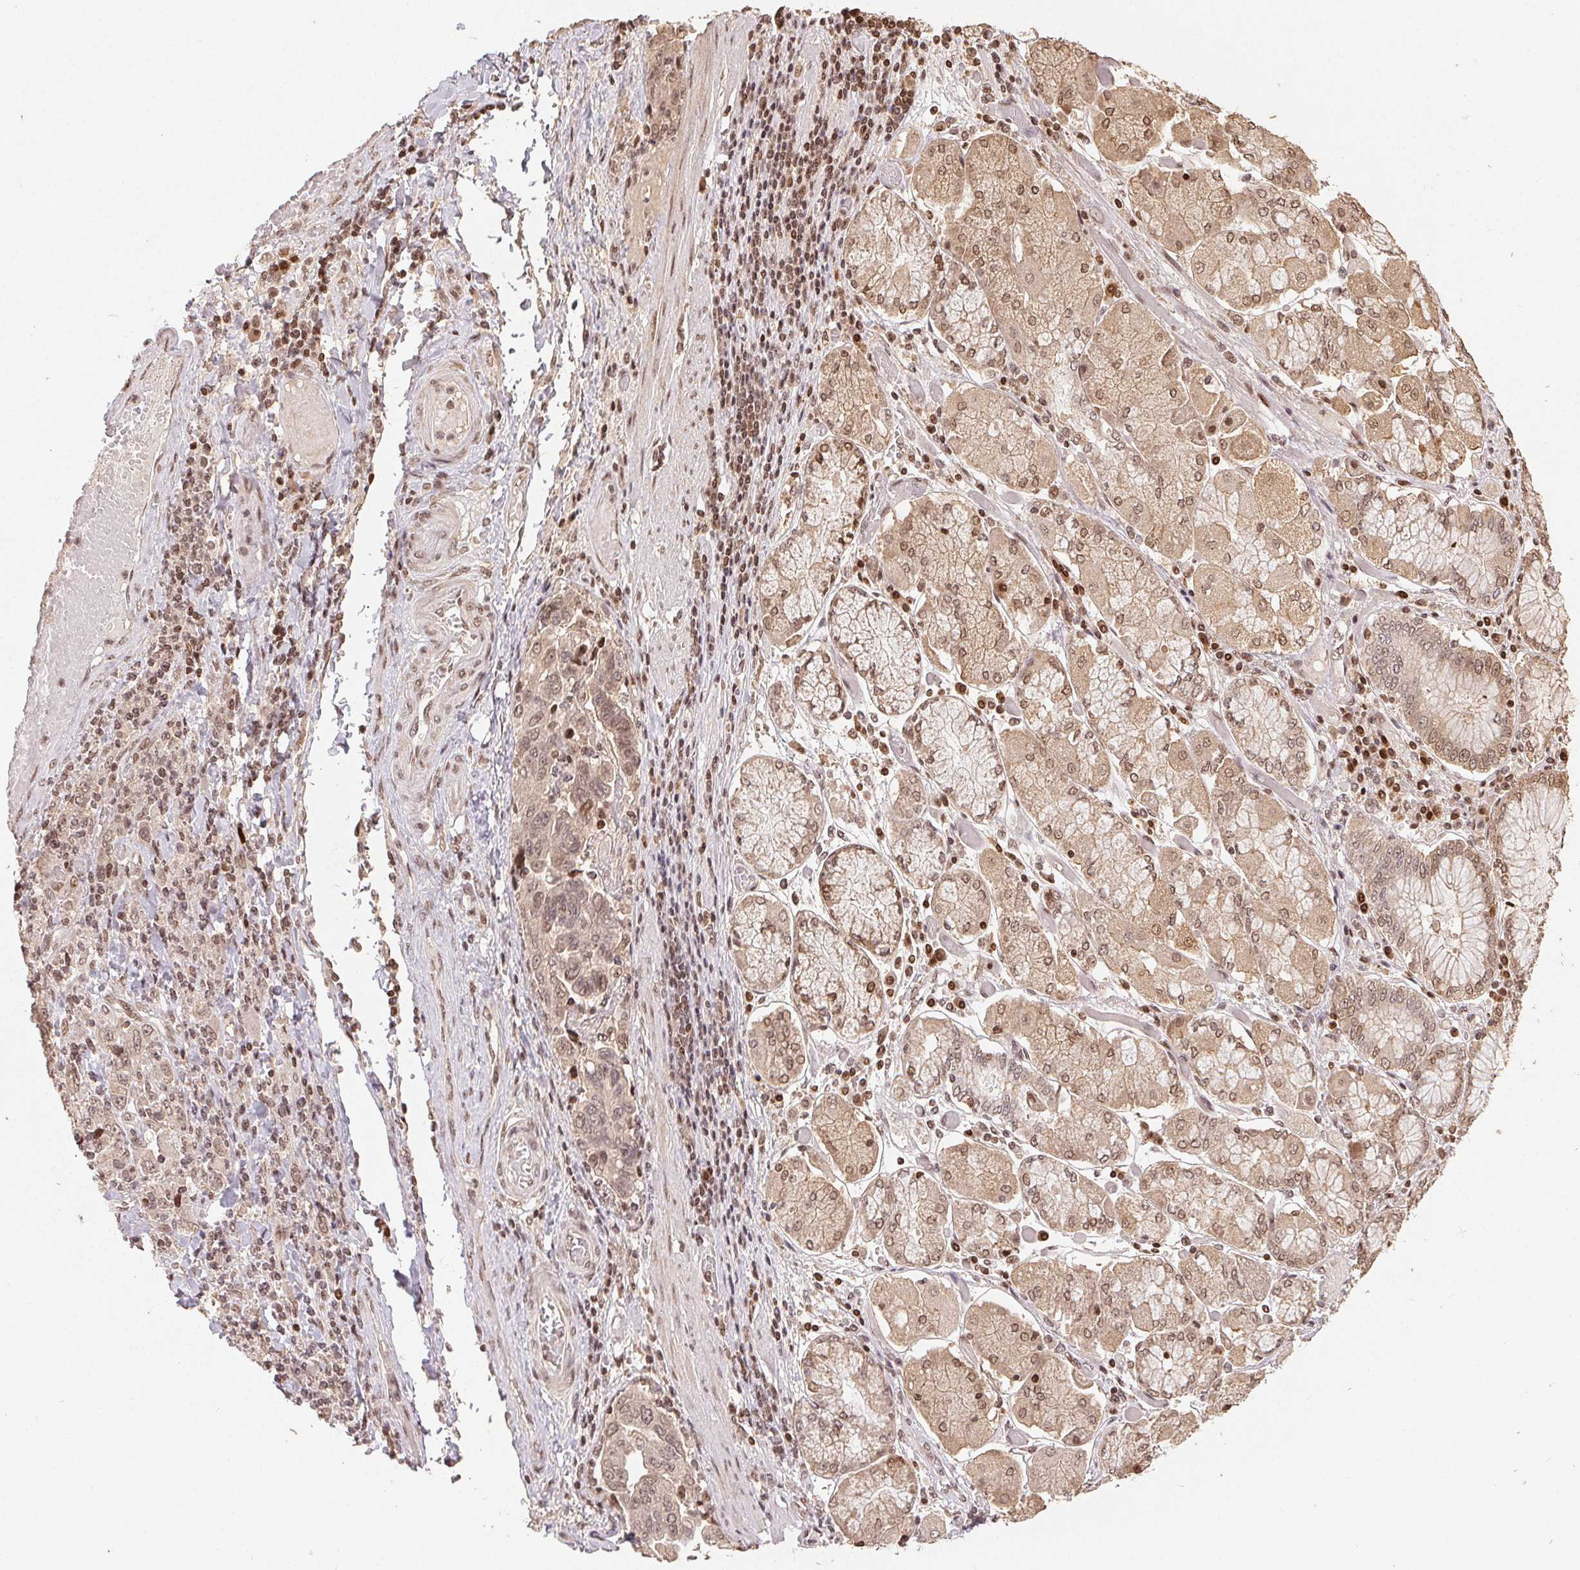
{"staining": {"intensity": "moderate", "quantity": ">75%", "location": "nuclear"}, "tissue": "stomach cancer", "cell_type": "Tumor cells", "image_type": "cancer", "snomed": [{"axis": "morphology", "description": "Adenocarcinoma, NOS"}, {"axis": "topography", "description": "Stomach, upper"}, {"axis": "topography", "description": "Stomach"}], "caption": "Immunohistochemical staining of human adenocarcinoma (stomach) shows medium levels of moderate nuclear protein positivity in about >75% of tumor cells.", "gene": "MAPKAPK2", "patient": {"sex": "male", "age": 62}}